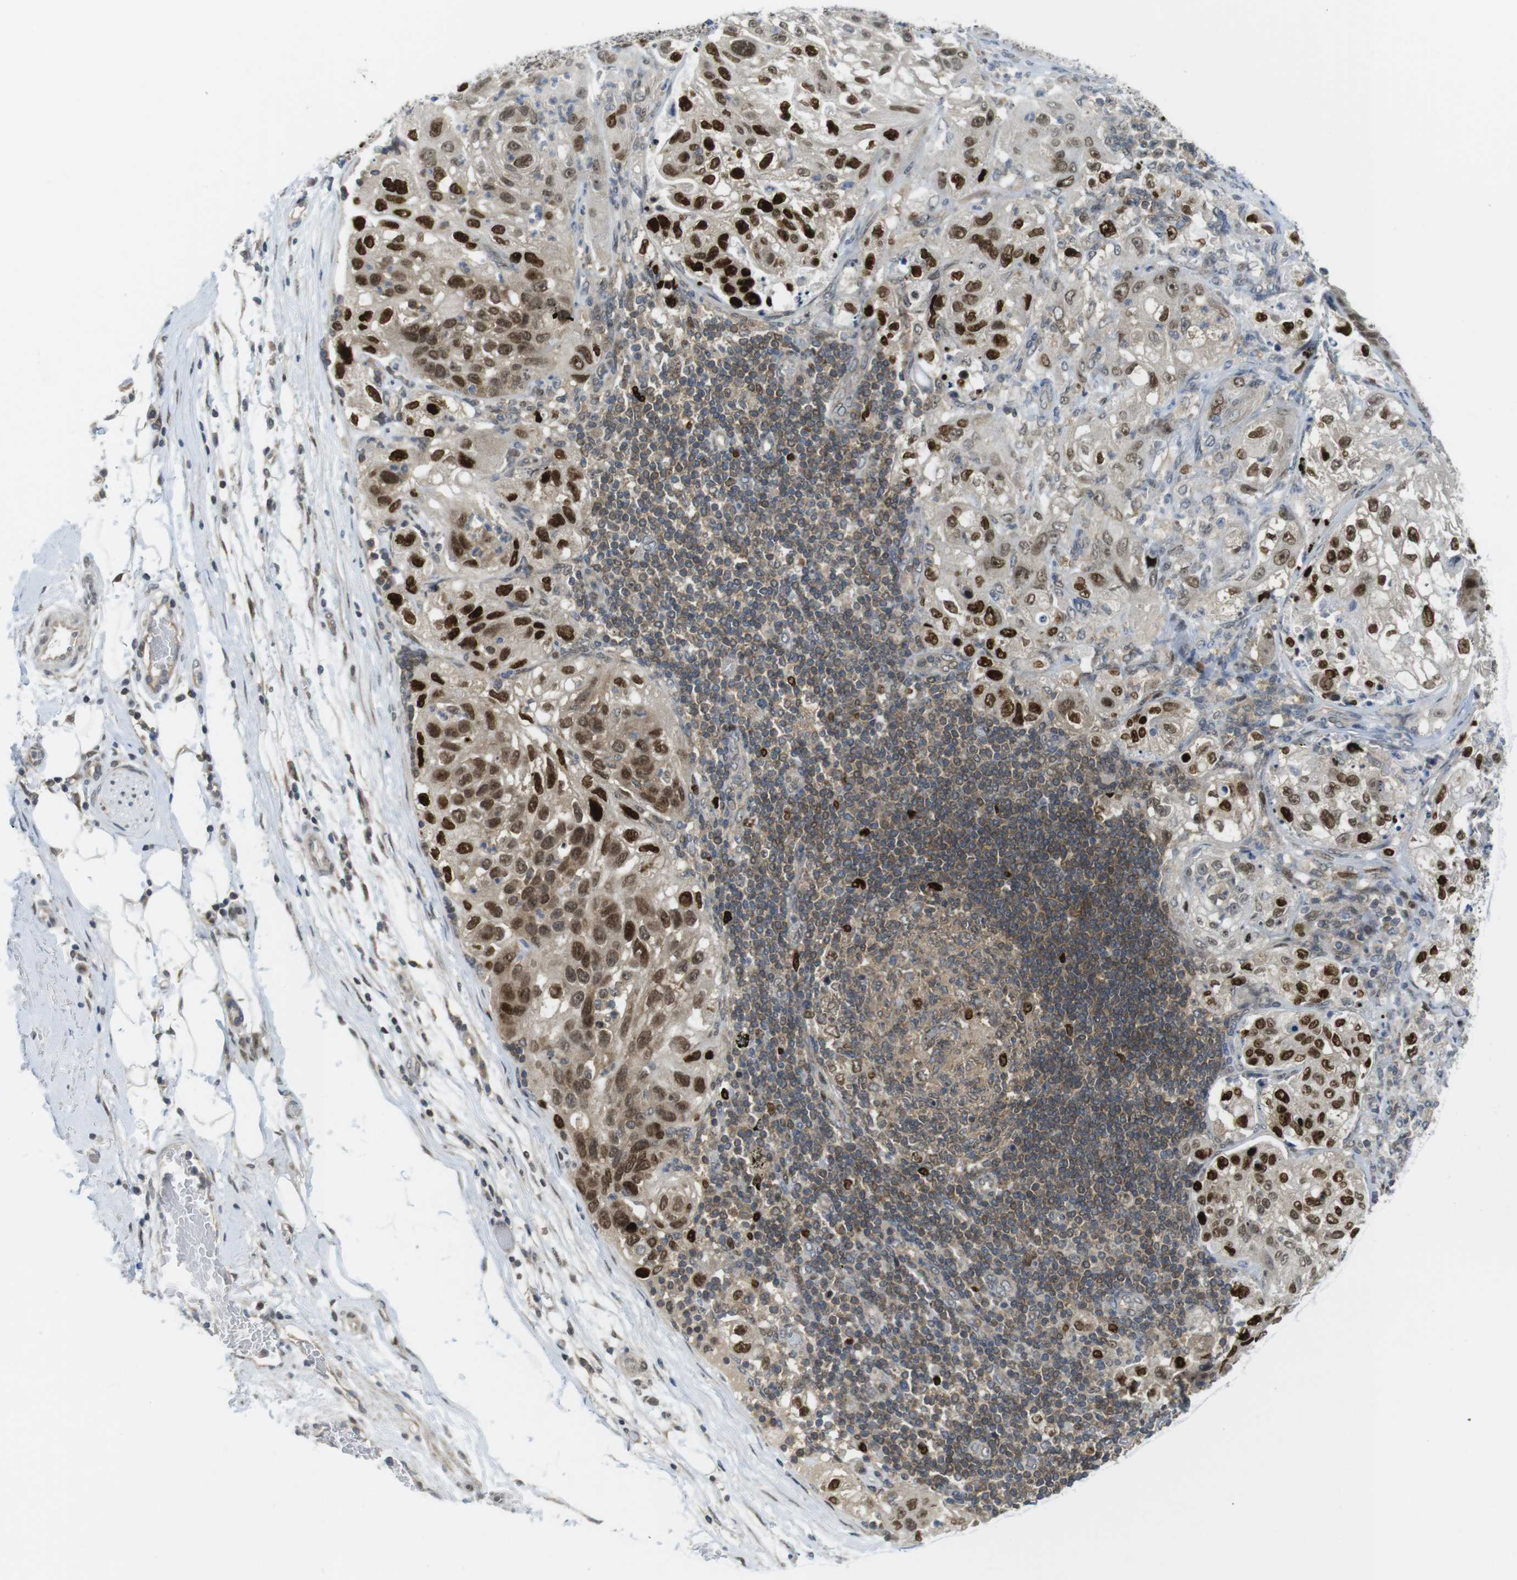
{"staining": {"intensity": "strong", "quantity": "25%-75%", "location": "nuclear"}, "tissue": "lung cancer", "cell_type": "Tumor cells", "image_type": "cancer", "snomed": [{"axis": "morphology", "description": "Inflammation, NOS"}, {"axis": "morphology", "description": "Squamous cell carcinoma, NOS"}, {"axis": "topography", "description": "Lymph node"}, {"axis": "topography", "description": "Soft tissue"}, {"axis": "topography", "description": "Lung"}], "caption": "Lung squamous cell carcinoma was stained to show a protein in brown. There is high levels of strong nuclear staining in about 25%-75% of tumor cells.", "gene": "RCC1", "patient": {"sex": "male", "age": 66}}